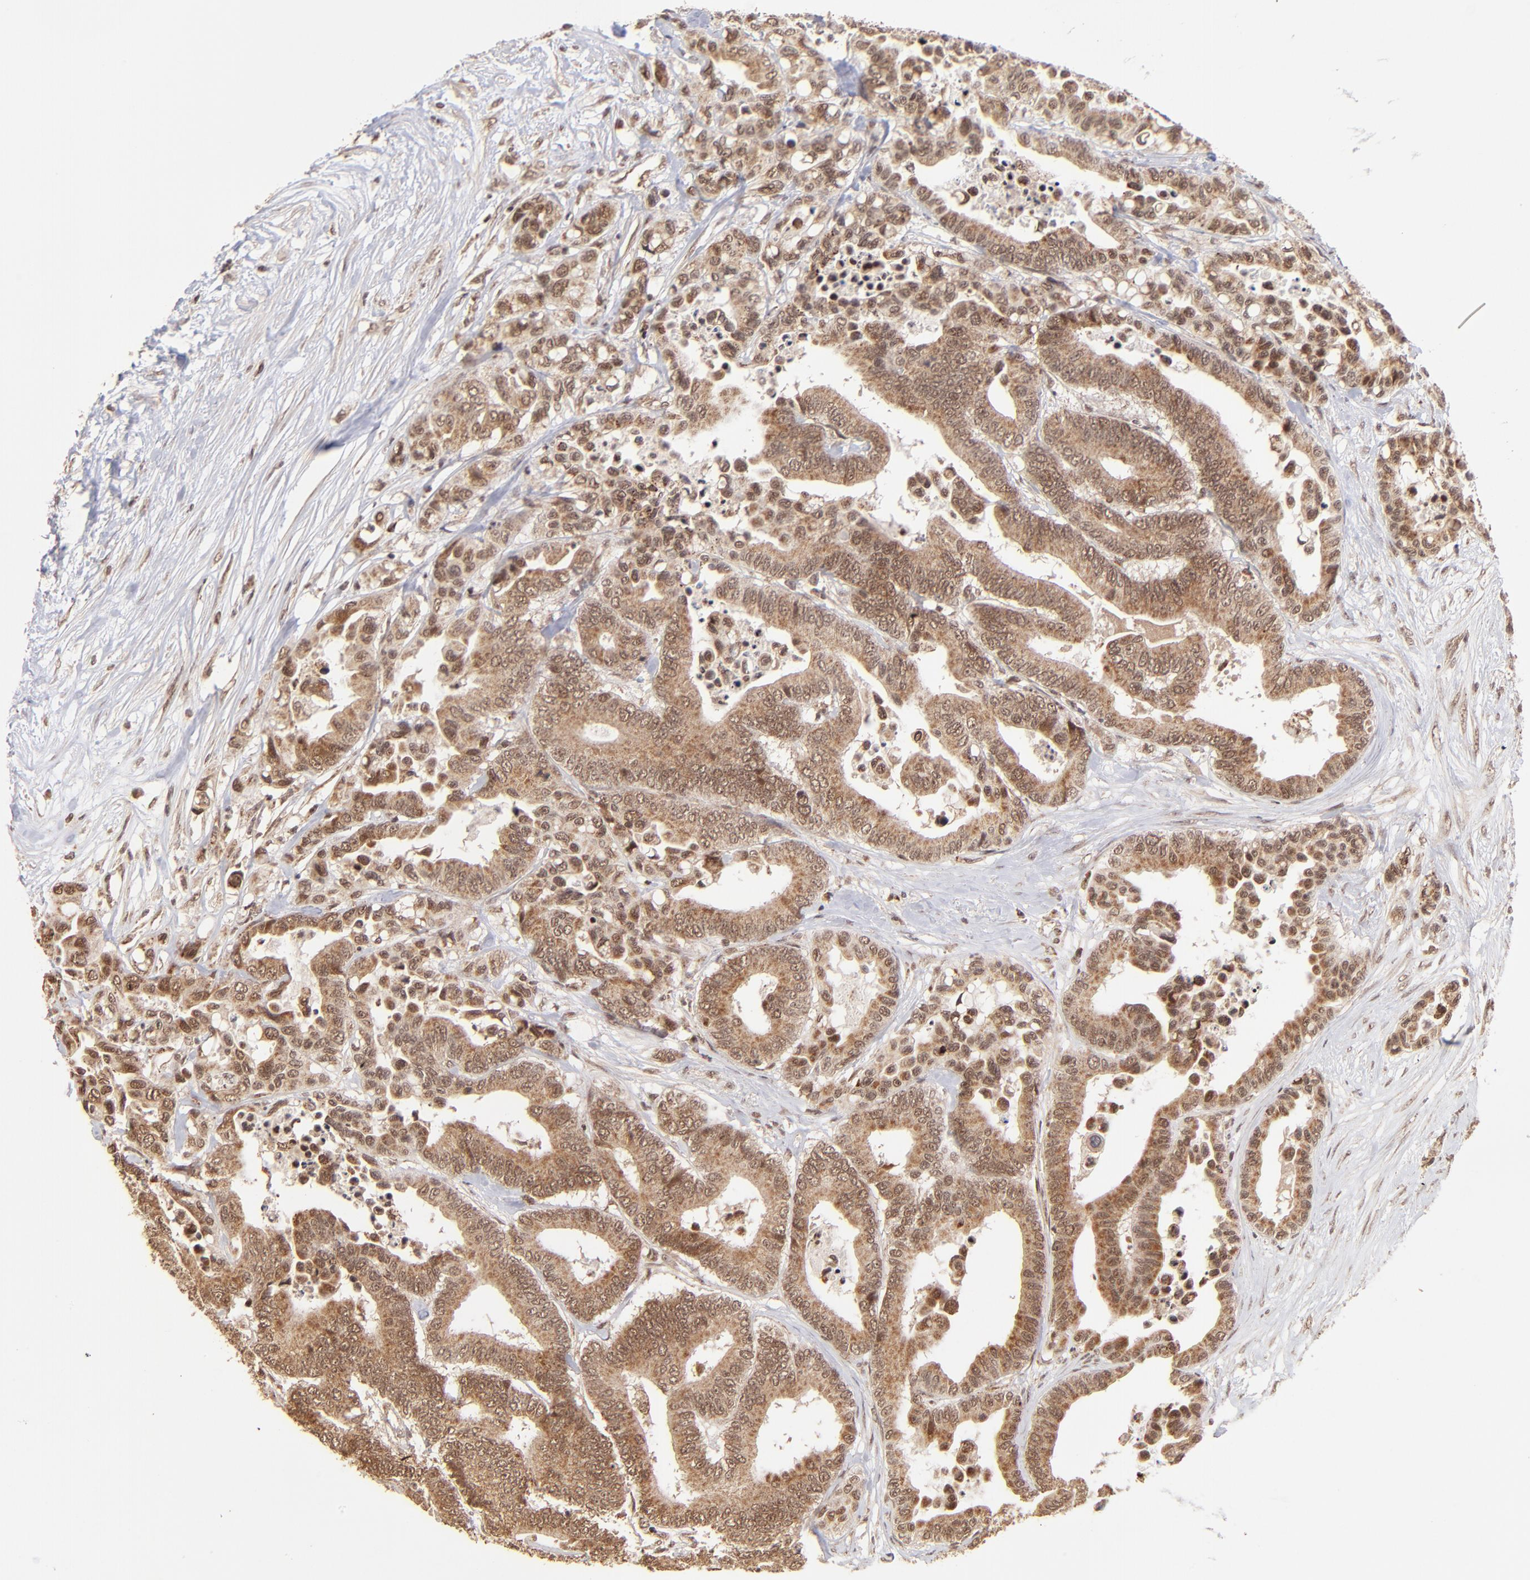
{"staining": {"intensity": "strong", "quantity": ">75%", "location": "cytoplasmic/membranous"}, "tissue": "colorectal cancer", "cell_type": "Tumor cells", "image_type": "cancer", "snomed": [{"axis": "morphology", "description": "Adenocarcinoma, NOS"}, {"axis": "topography", "description": "Colon"}], "caption": "Tumor cells display high levels of strong cytoplasmic/membranous staining in about >75% of cells in colorectal cancer (adenocarcinoma).", "gene": "MED15", "patient": {"sex": "male", "age": 82}}